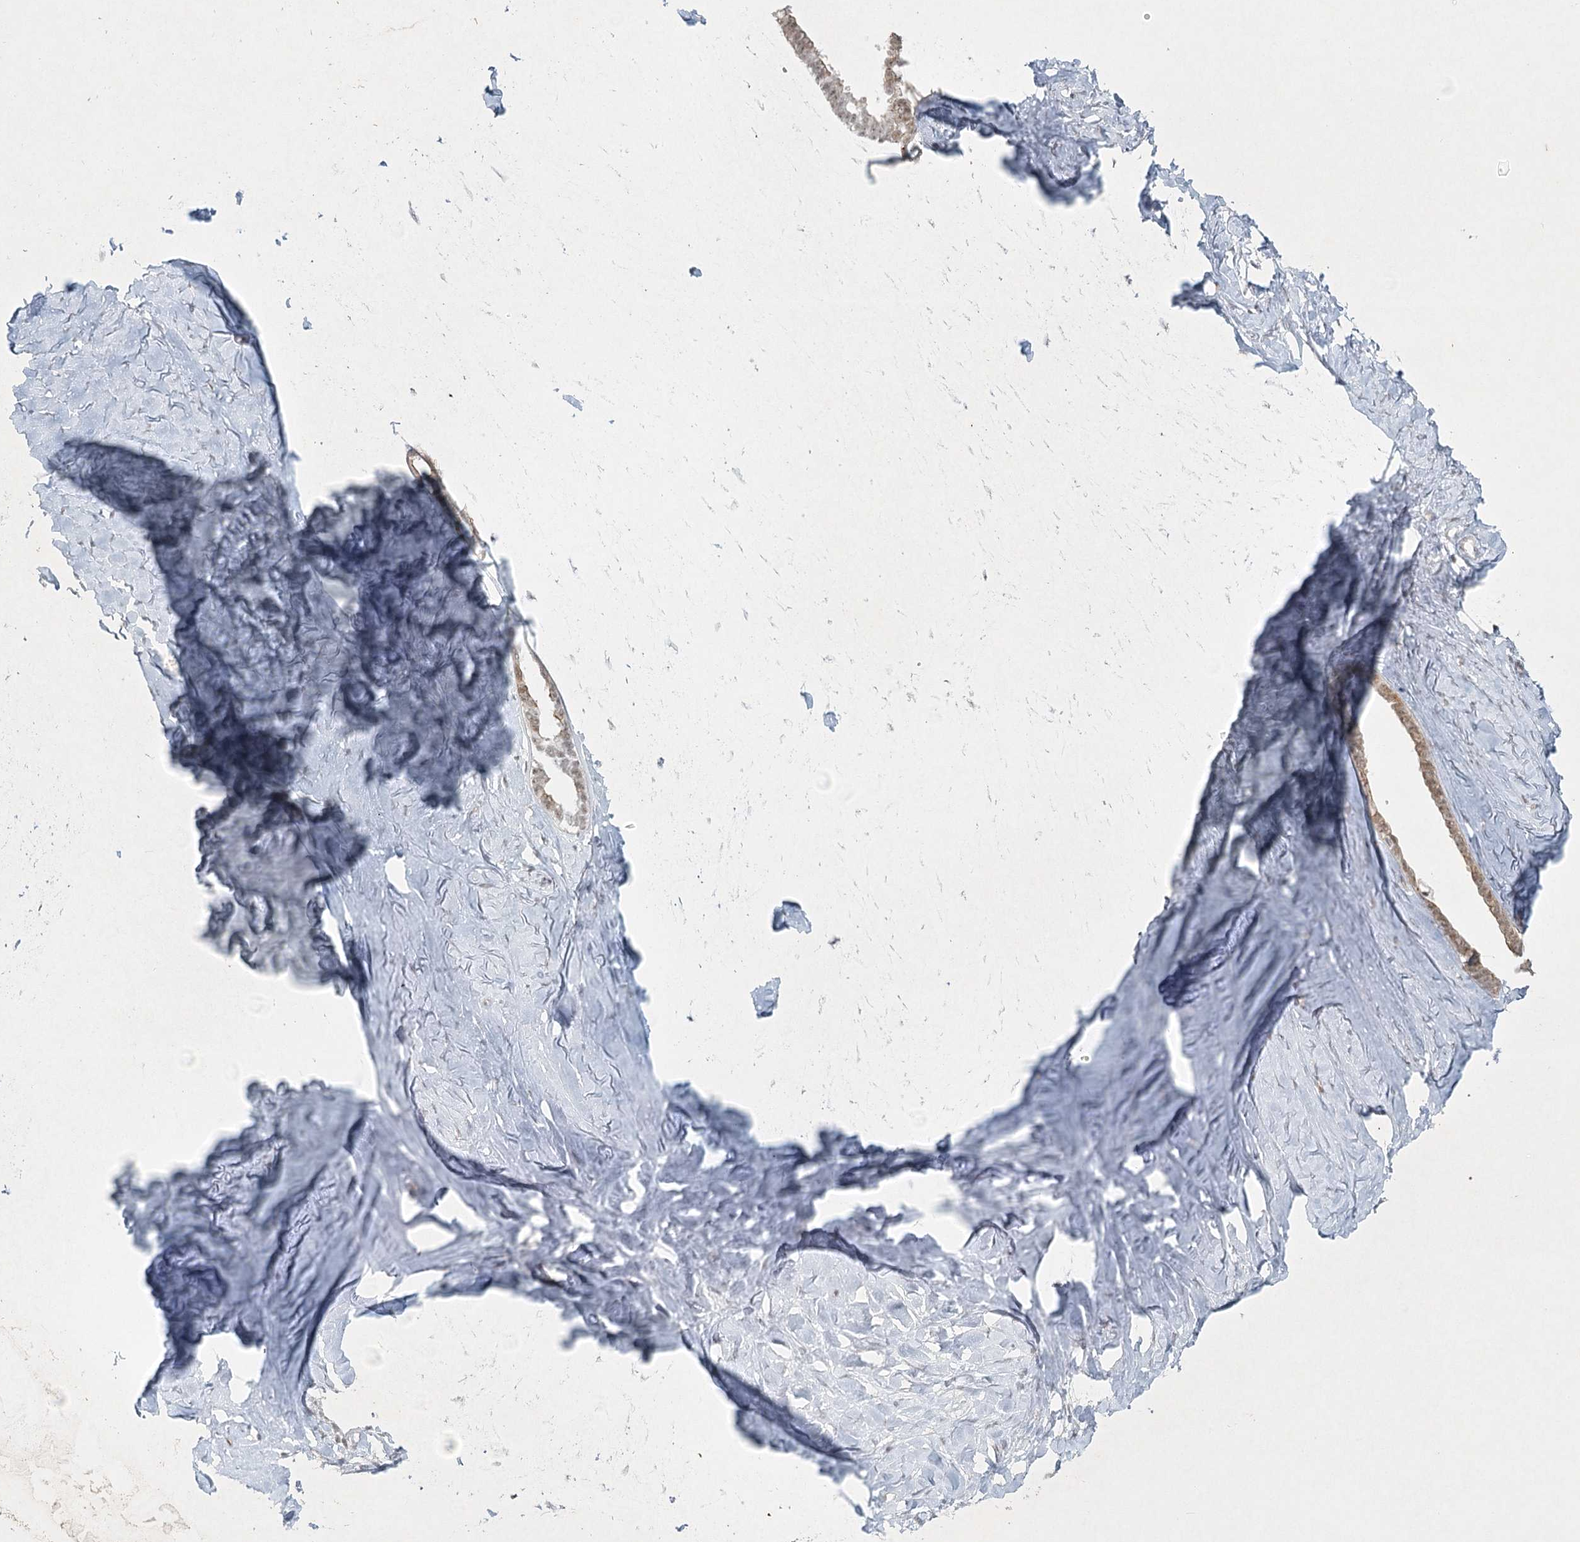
{"staining": {"intensity": "weak", "quantity": ">75%", "location": "cytoplasmic/membranous,nuclear"}, "tissue": "ovarian cancer", "cell_type": "Tumor cells", "image_type": "cancer", "snomed": [{"axis": "morphology", "description": "Cystadenocarcinoma, serous, NOS"}, {"axis": "topography", "description": "Ovary"}], "caption": "Approximately >75% of tumor cells in ovarian cancer reveal weak cytoplasmic/membranous and nuclear protein expression as visualized by brown immunohistochemical staining.", "gene": "U2SURP", "patient": {"sex": "female", "age": 79}}